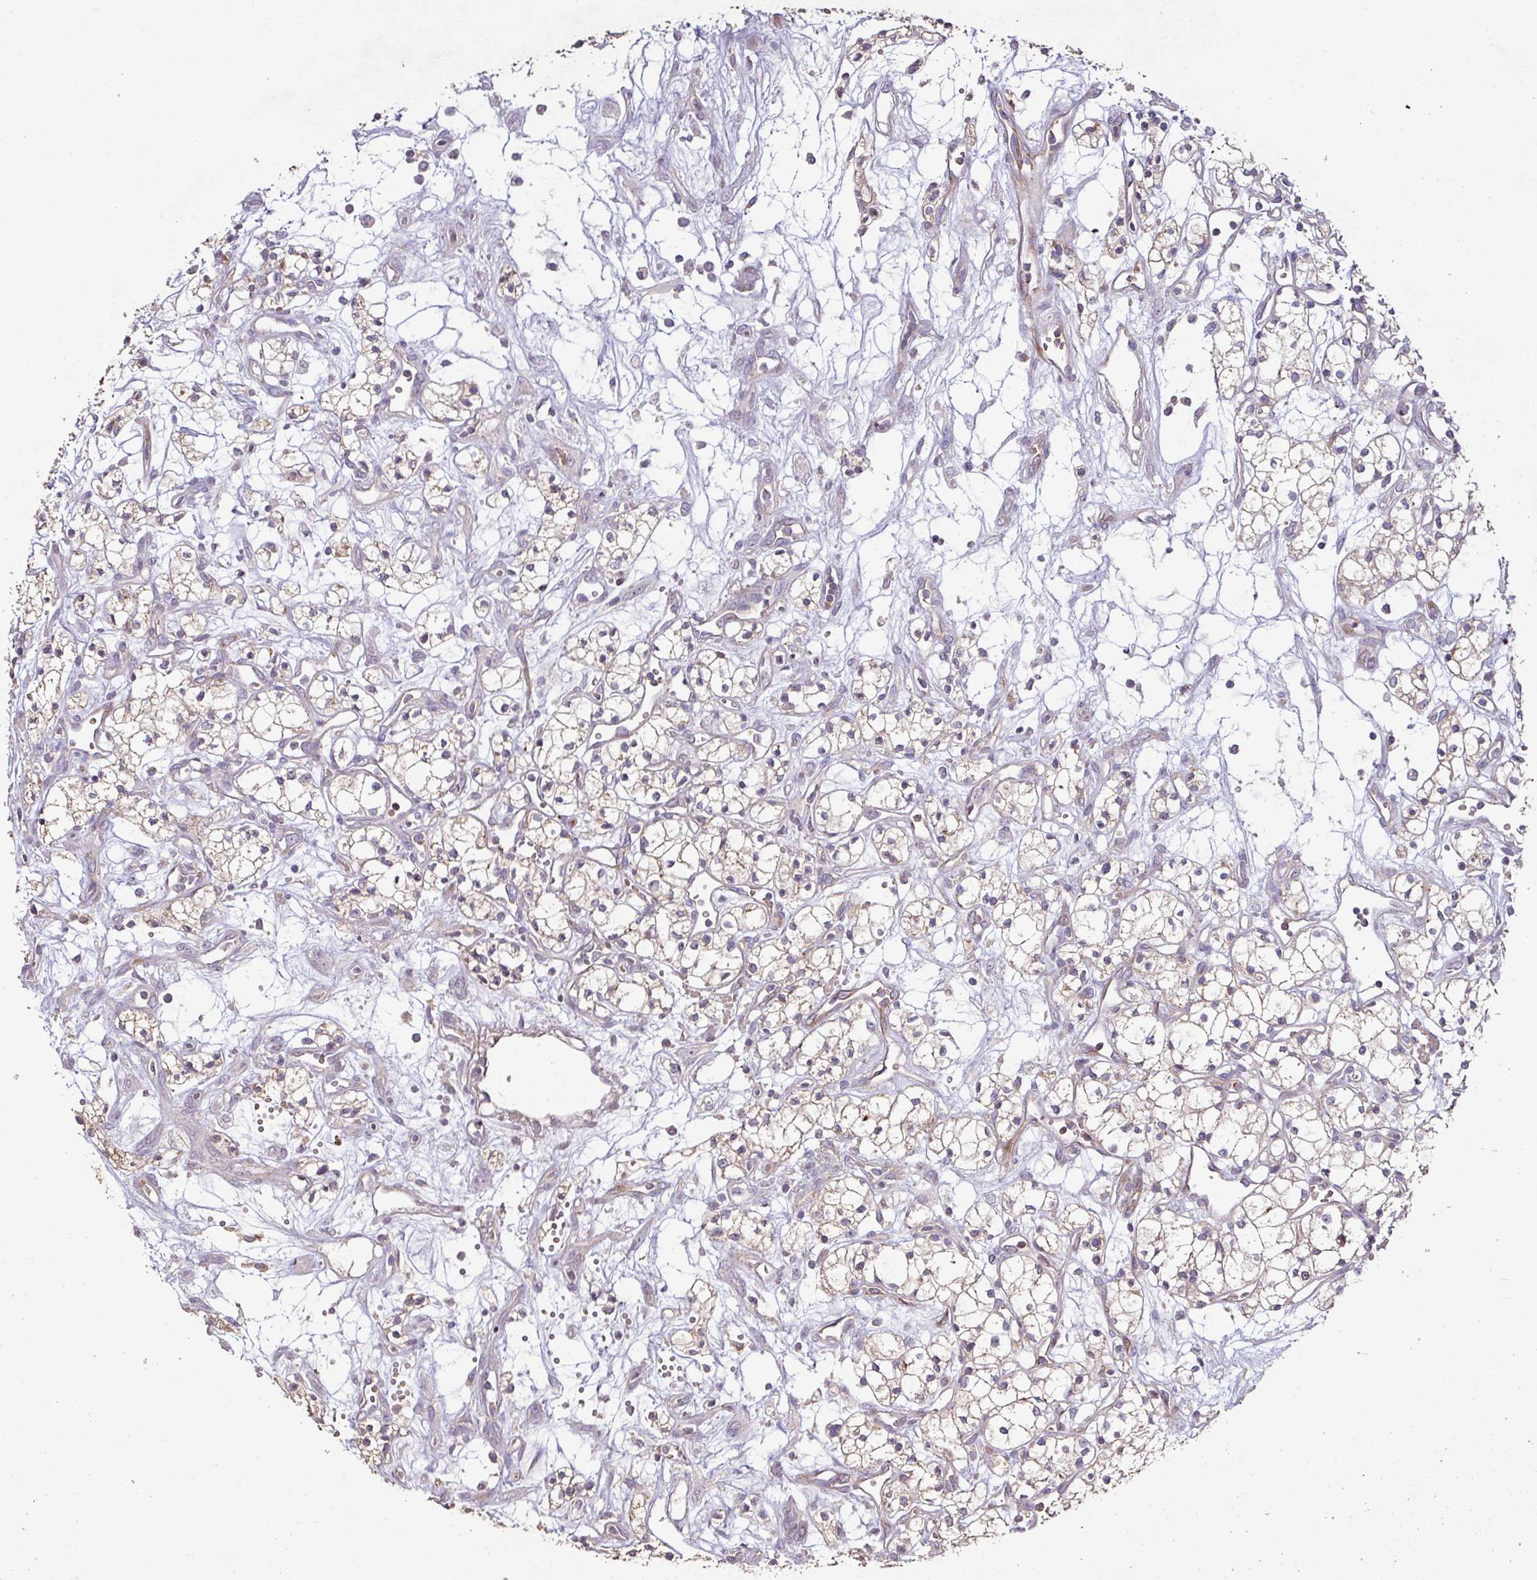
{"staining": {"intensity": "weak", "quantity": "<25%", "location": "cytoplasmic/membranous"}, "tissue": "renal cancer", "cell_type": "Tumor cells", "image_type": "cancer", "snomed": [{"axis": "morphology", "description": "Adenocarcinoma, NOS"}, {"axis": "topography", "description": "Kidney"}], "caption": "Tumor cells show no significant expression in renal cancer. (DAB immunohistochemistry (IHC), high magnification).", "gene": "RPL23A", "patient": {"sex": "male", "age": 59}}